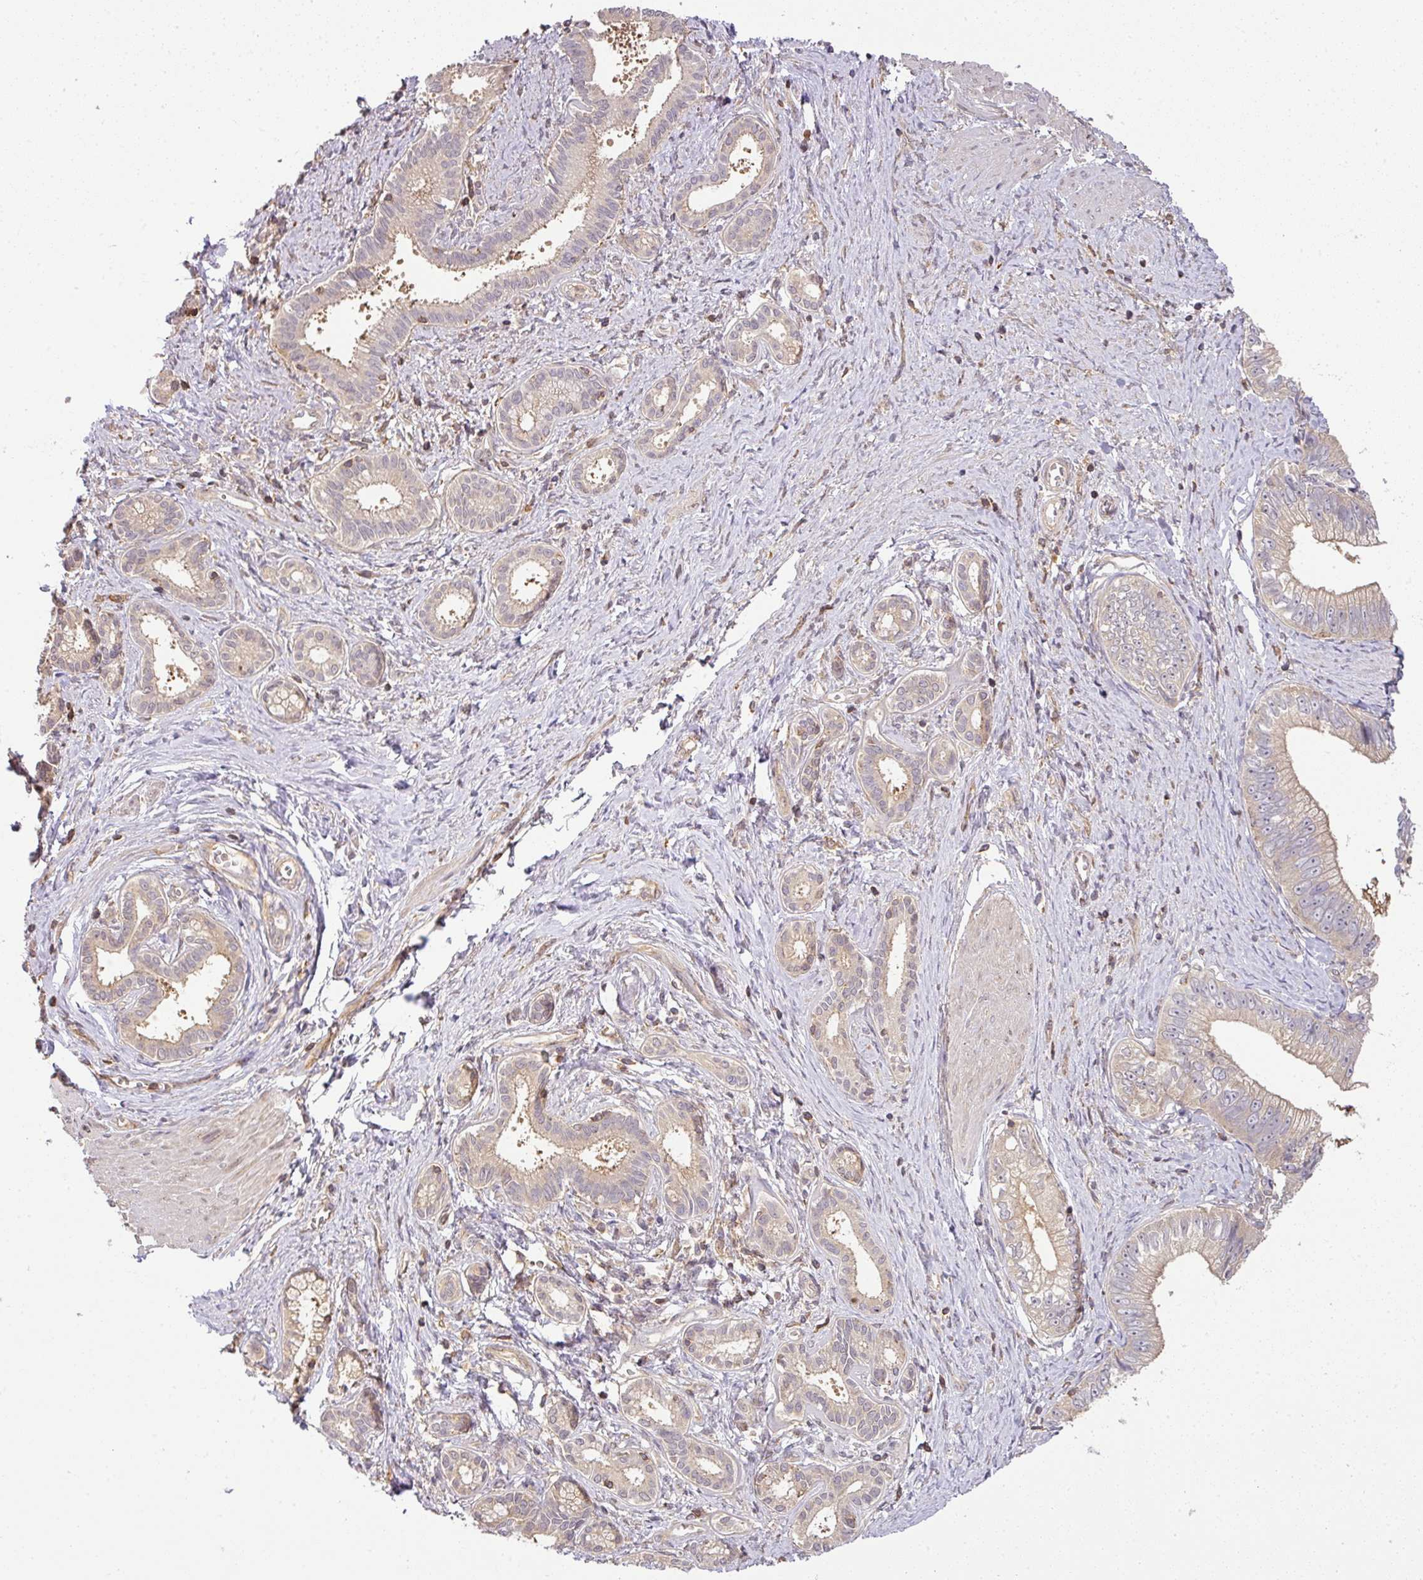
{"staining": {"intensity": "weak", "quantity": "25%-75%", "location": "cytoplasmic/membranous"}, "tissue": "pancreatic cancer", "cell_type": "Tumor cells", "image_type": "cancer", "snomed": [{"axis": "morphology", "description": "Adenocarcinoma, NOS"}, {"axis": "topography", "description": "Pancreas"}], "caption": "A brown stain shows weak cytoplasmic/membranous staining of a protein in human pancreatic cancer (adenocarcinoma) tumor cells.", "gene": "TCL1B", "patient": {"sex": "male", "age": 70}}